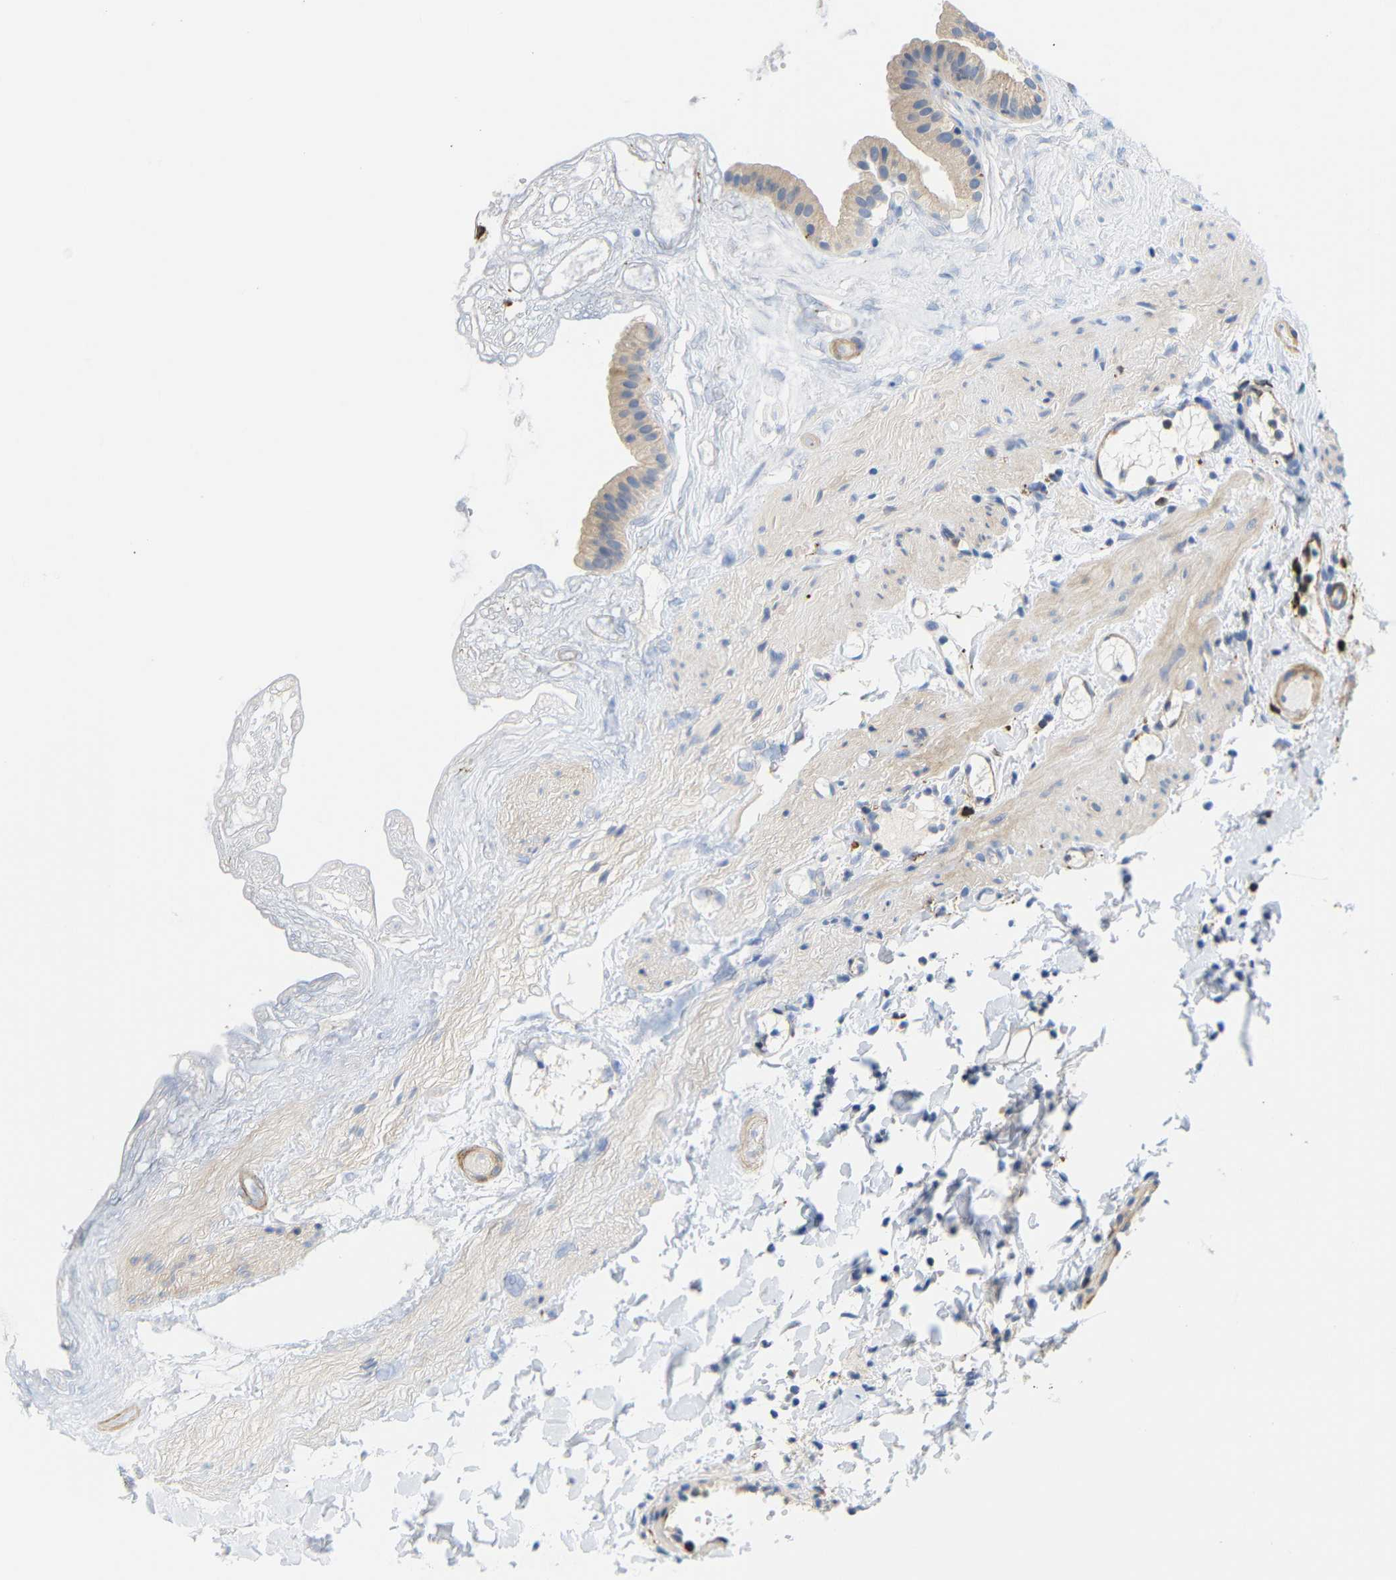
{"staining": {"intensity": "weak", "quantity": ">75%", "location": "cytoplasmic/membranous"}, "tissue": "gallbladder", "cell_type": "Glandular cells", "image_type": "normal", "snomed": [{"axis": "morphology", "description": "Normal tissue, NOS"}, {"axis": "topography", "description": "Gallbladder"}], "caption": "About >75% of glandular cells in benign human gallbladder display weak cytoplasmic/membranous protein positivity as visualized by brown immunohistochemical staining.", "gene": "HLA", "patient": {"sex": "female", "age": 26}}